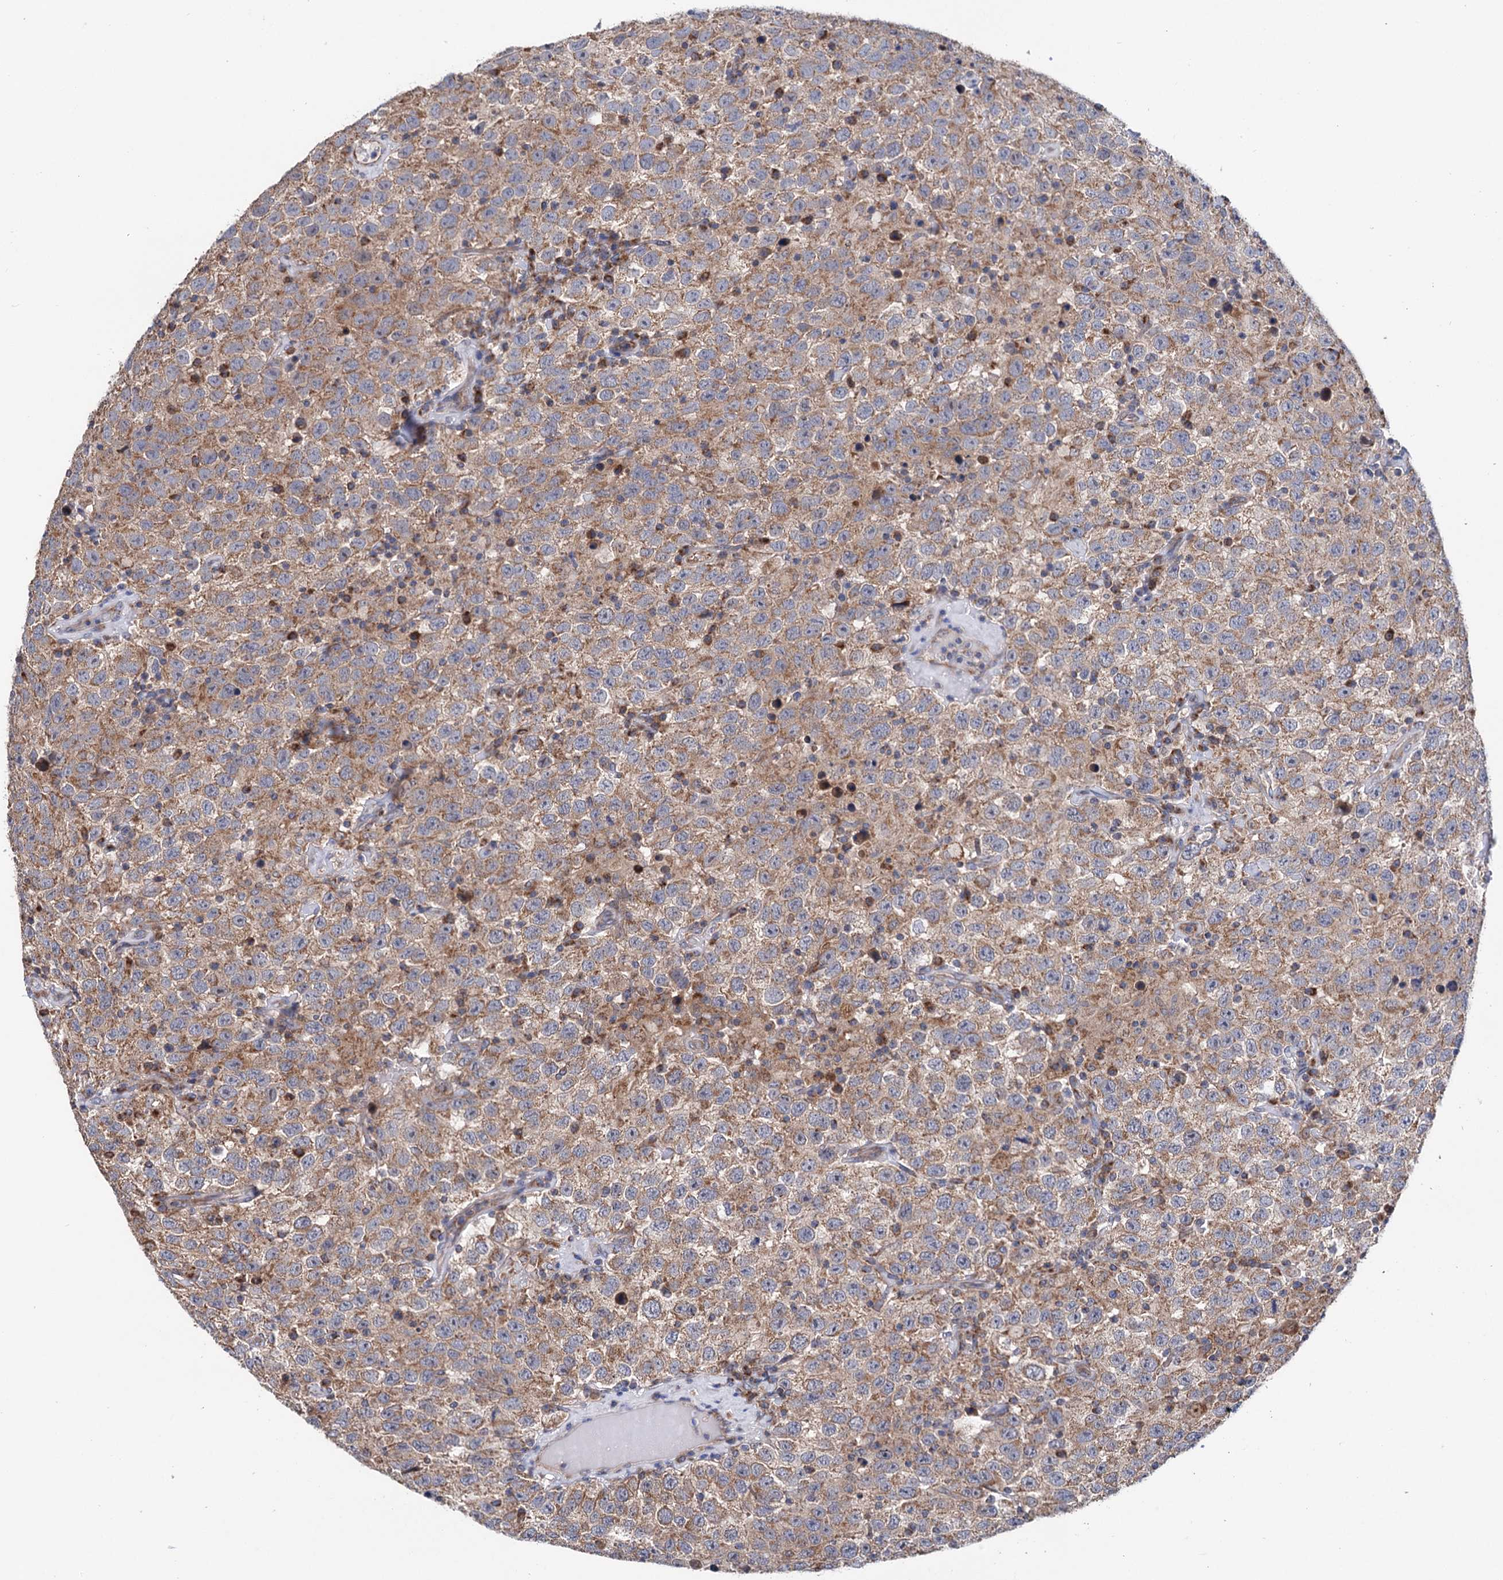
{"staining": {"intensity": "moderate", "quantity": ">75%", "location": "cytoplasmic/membranous"}, "tissue": "testis cancer", "cell_type": "Tumor cells", "image_type": "cancer", "snomed": [{"axis": "morphology", "description": "Seminoma, NOS"}, {"axis": "topography", "description": "Testis"}], "caption": "Immunohistochemistry (IHC) micrograph of neoplastic tissue: human testis cancer (seminoma) stained using immunohistochemistry (IHC) displays medium levels of moderate protein expression localized specifically in the cytoplasmic/membranous of tumor cells, appearing as a cytoplasmic/membranous brown color.", "gene": "SUCLA2", "patient": {"sex": "male", "age": 41}}